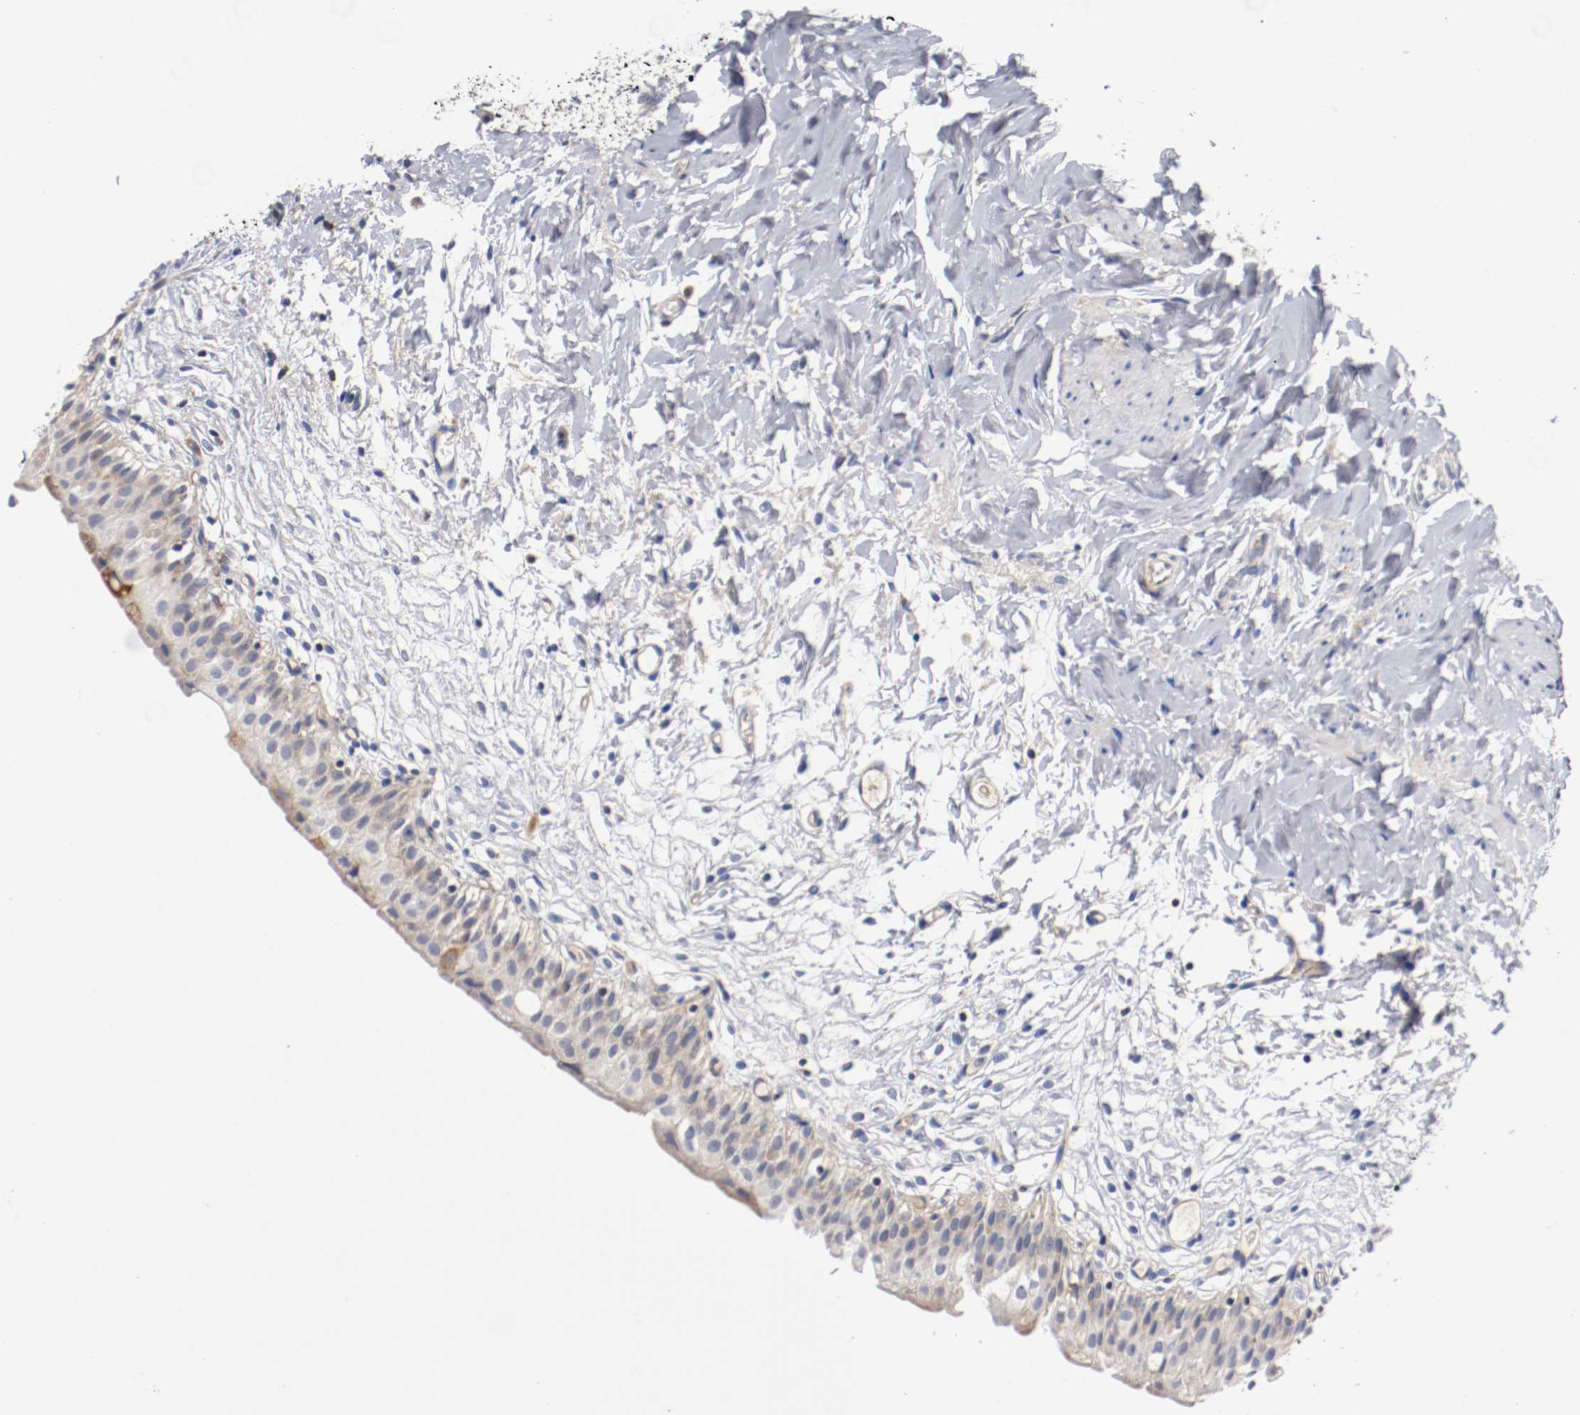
{"staining": {"intensity": "weak", "quantity": "25%-75%", "location": "cytoplasmic/membranous"}, "tissue": "urinary bladder", "cell_type": "Urothelial cells", "image_type": "normal", "snomed": [{"axis": "morphology", "description": "Normal tissue, NOS"}, {"axis": "topography", "description": "Urinary bladder"}], "caption": "Protein expression analysis of benign human urinary bladder reveals weak cytoplasmic/membranous positivity in about 25%-75% of urothelial cells.", "gene": "PCSK6", "patient": {"sex": "female", "age": 80}}